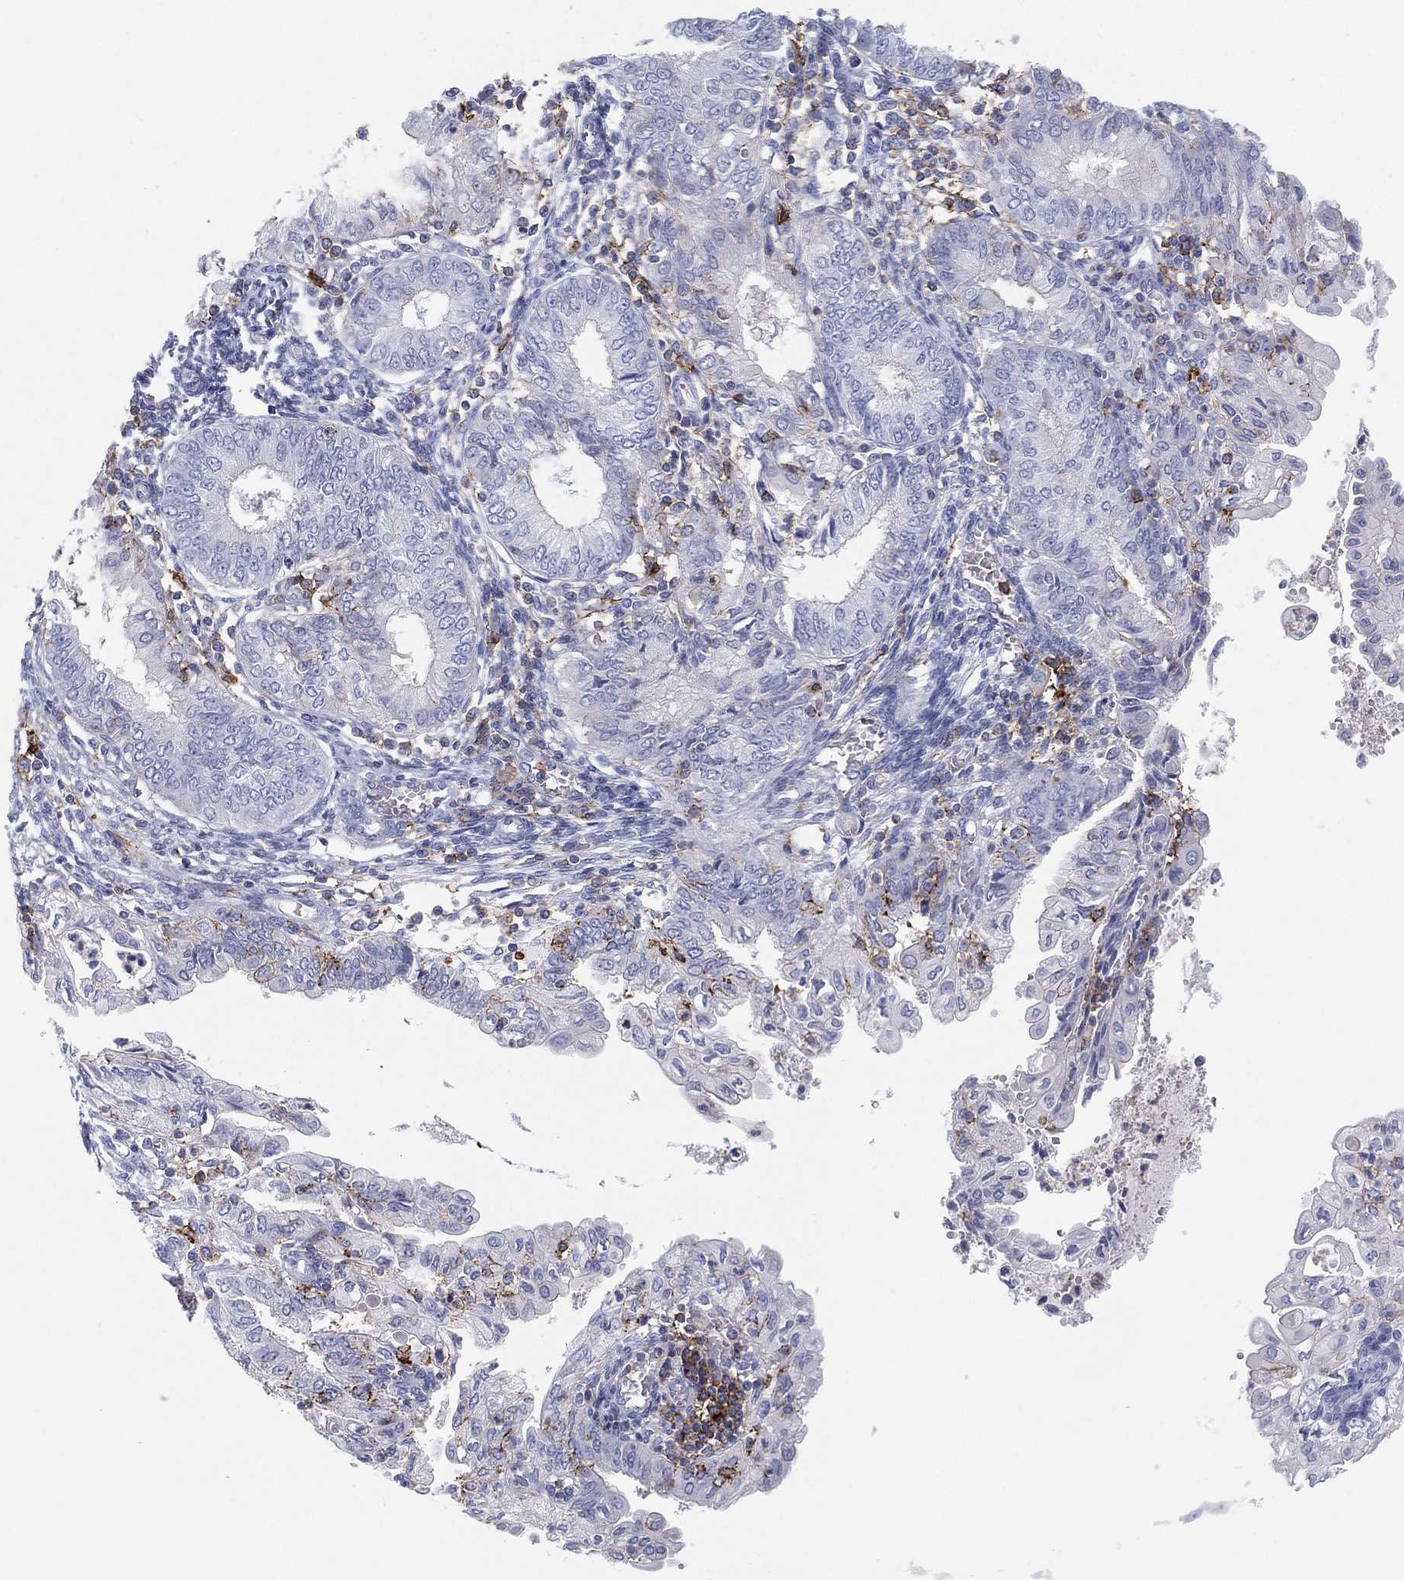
{"staining": {"intensity": "negative", "quantity": "none", "location": "none"}, "tissue": "endometrial cancer", "cell_type": "Tumor cells", "image_type": "cancer", "snomed": [{"axis": "morphology", "description": "Adenocarcinoma, NOS"}, {"axis": "topography", "description": "Endometrium"}], "caption": "Protein analysis of adenocarcinoma (endometrial) reveals no significant expression in tumor cells.", "gene": "SELPLG", "patient": {"sex": "female", "age": 68}}